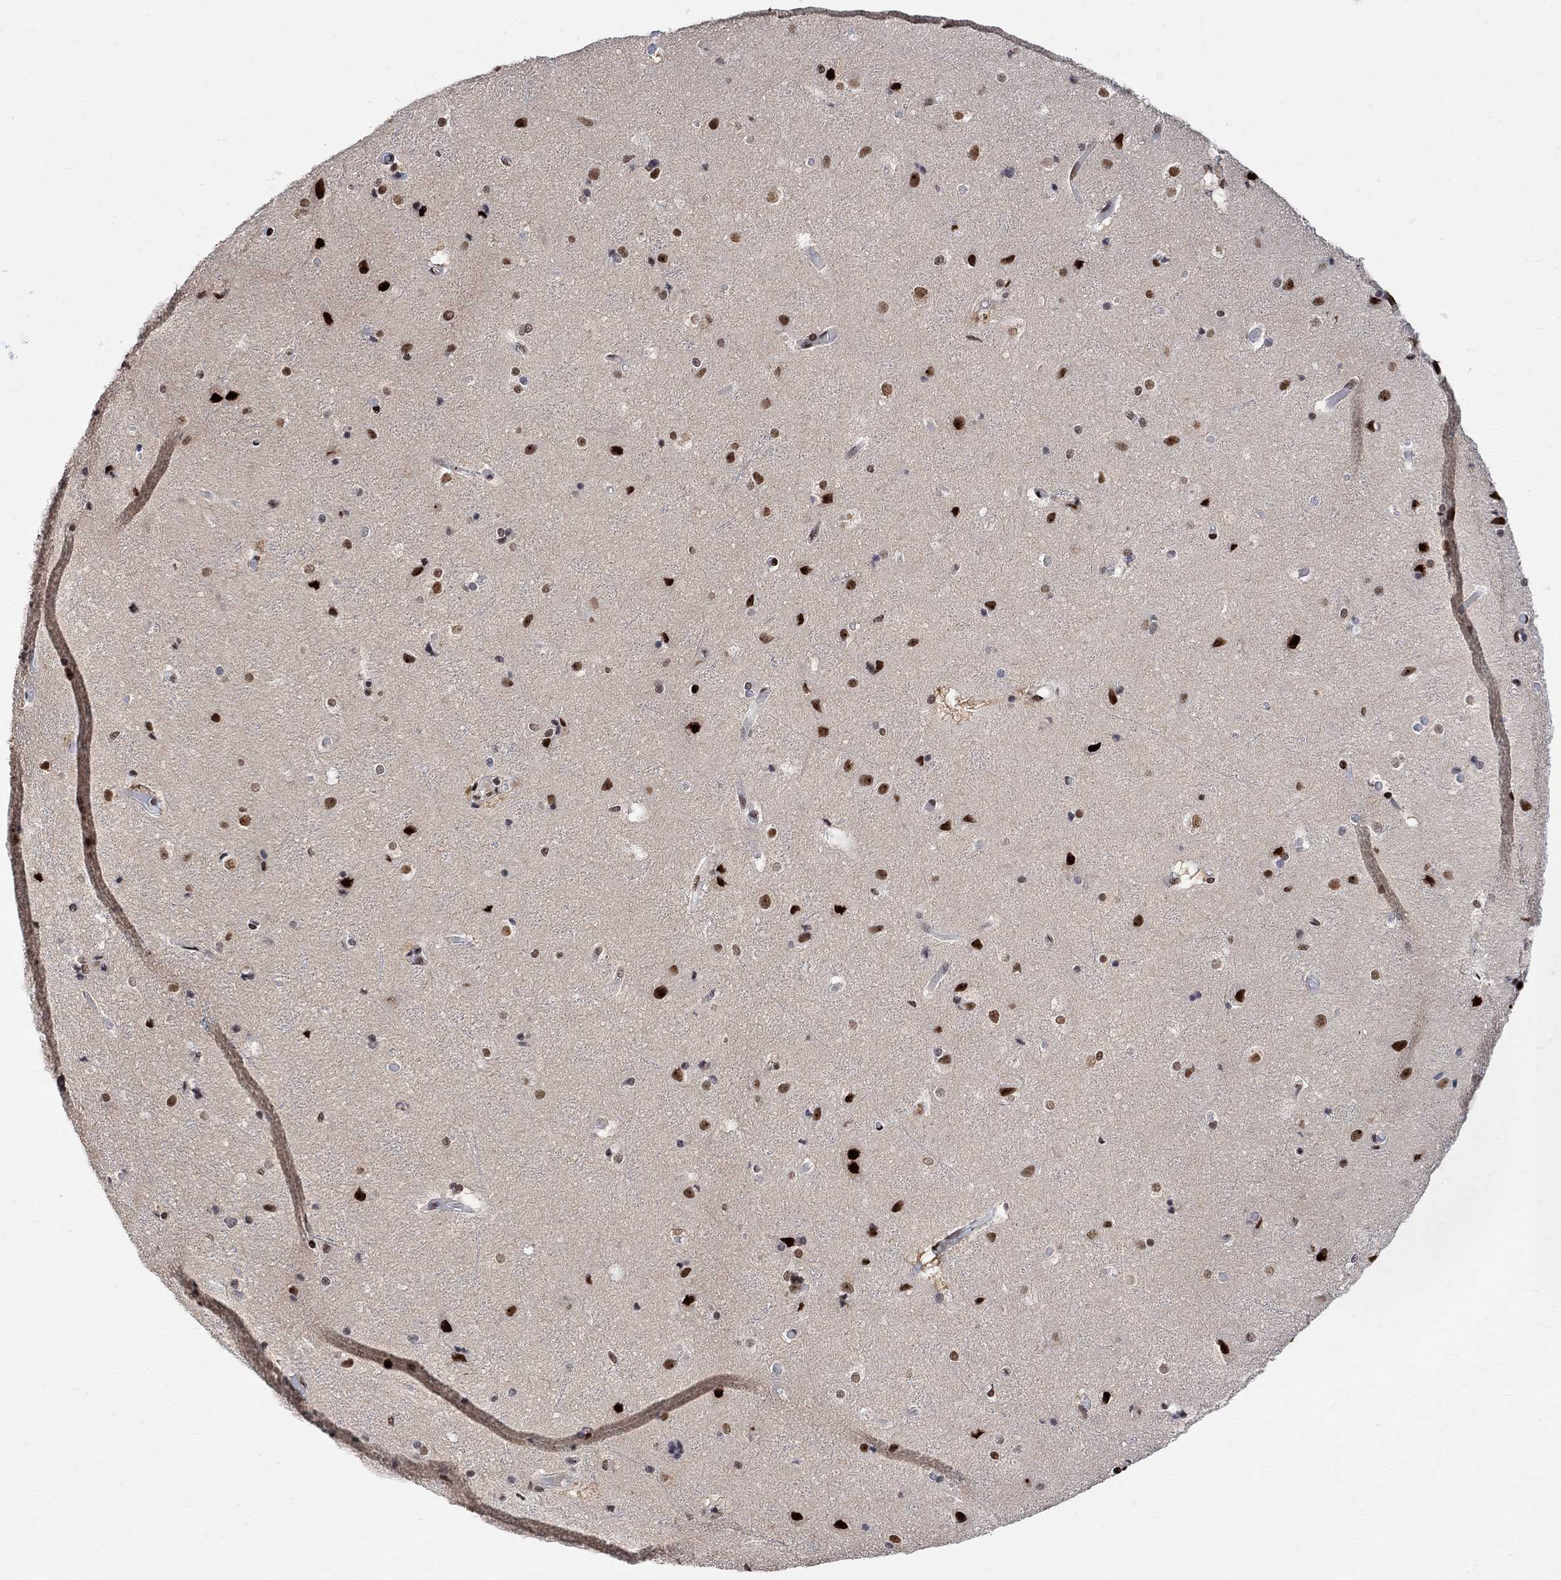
{"staining": {"intensity": "weak", "quantity": "<25%", "location": "nuclear"}, "tissue": "cerebral cortex", "cell_type": "Endothelial cells", "image_type": "normal", "snomed": [{"axis": "morphology", "description": "Normal tissue, NOS"}, {"axis": "topography", "description": "Cerebral cortex"}], "caption": "This is an immunohistochemistry (IHC) image of normal cerebral cortex. There is no expression in endothelial cells.", "gene": "E4F1", "patient": {"sex": "female", "age": 52}}